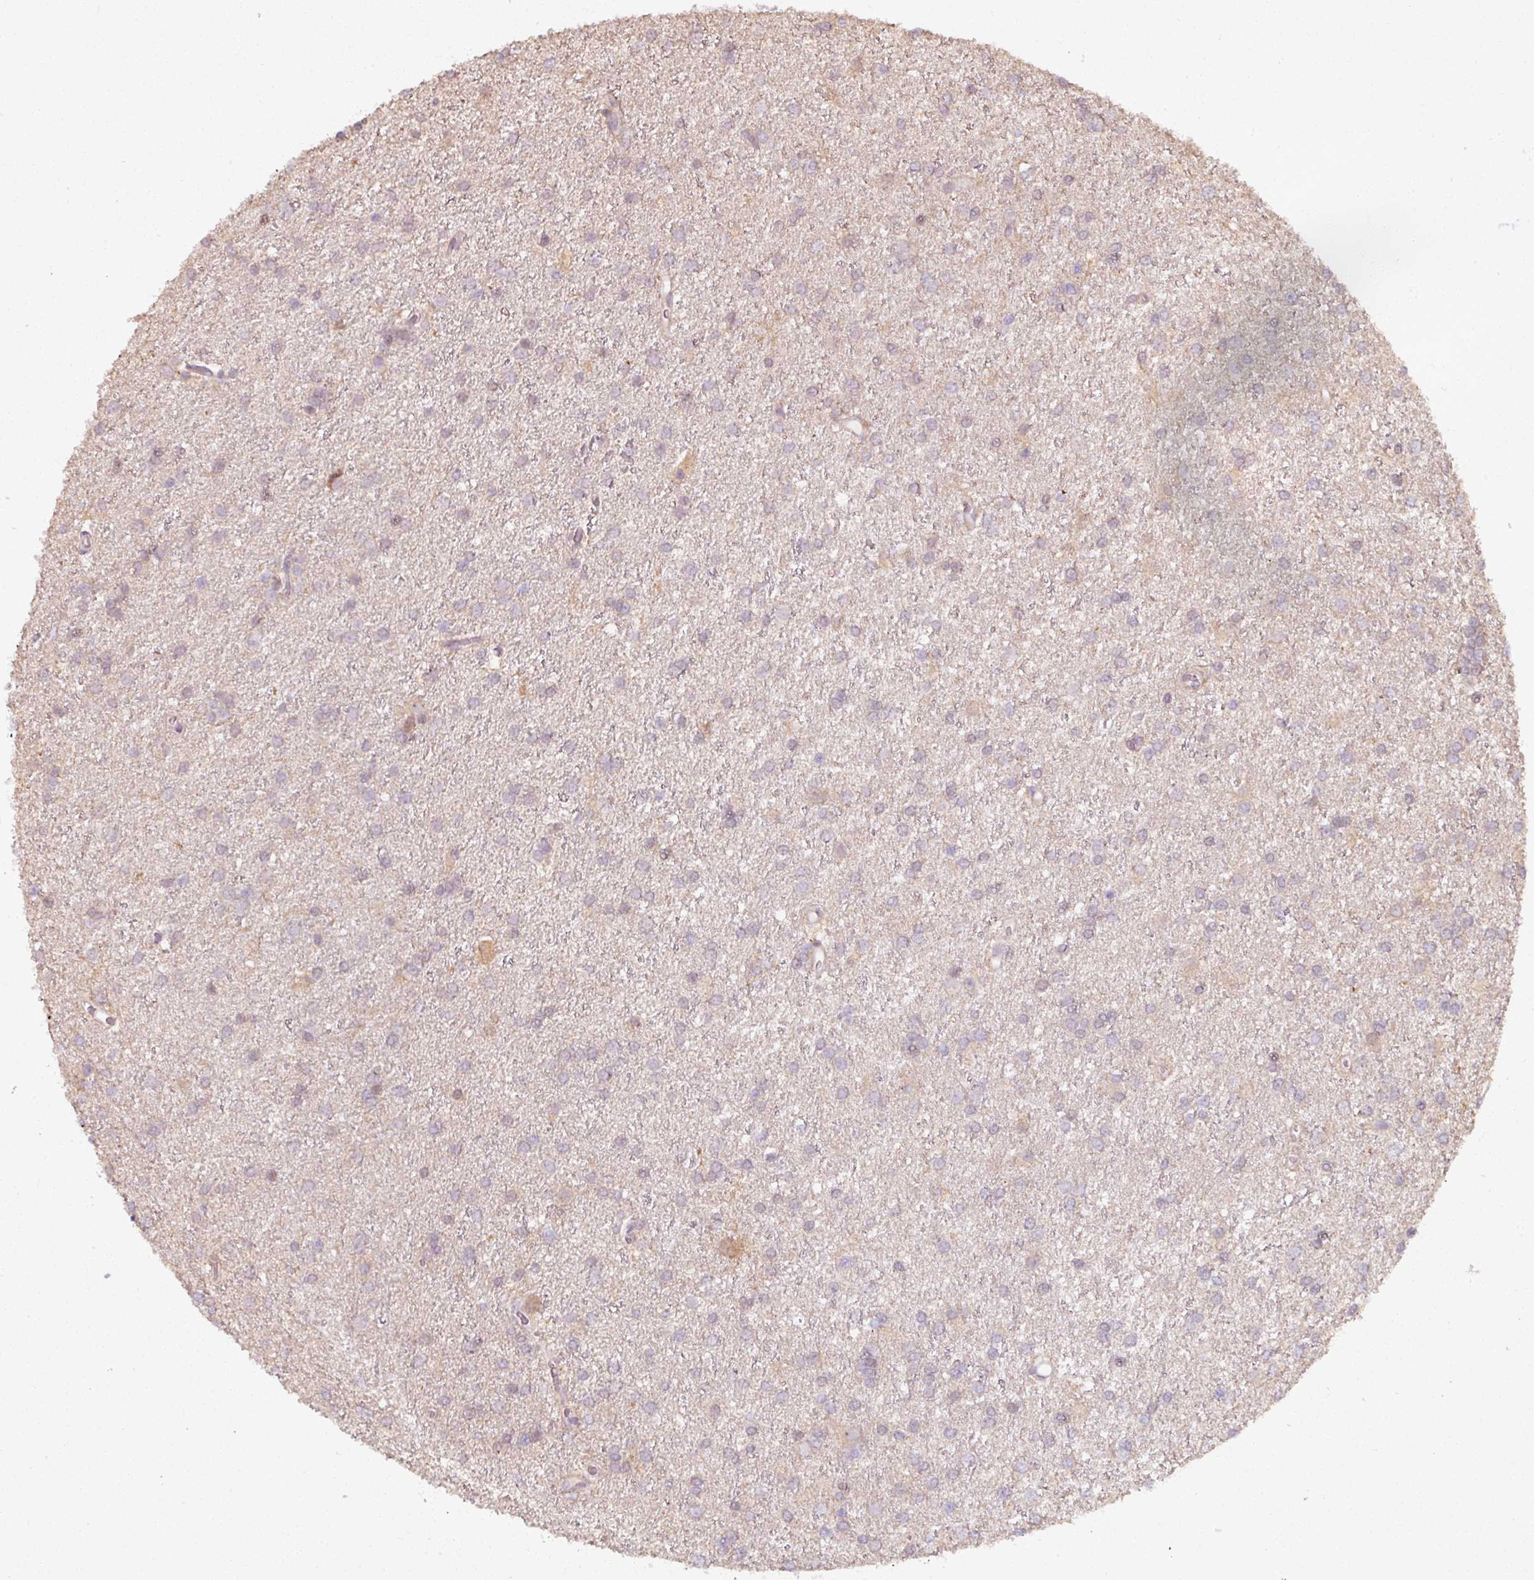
{"staining": {"intensity": "negative", "quantity": "none", "location": "none"}, "tissue": "glioma", "cell_type": "Tumor cells", "image_type": "cancer", "snomed": [{"axis": "morphology", "description": "Glioma, malignant, High grade"}, {"axis": "topography", "description": "Brain"}], "caption": "Photomicrograph shows no protein staining in tumor cells of malignant glioma (high-grade) tissue.", "gene": "PNMA6A", "patient": {"sex": "female", "age": 50}}